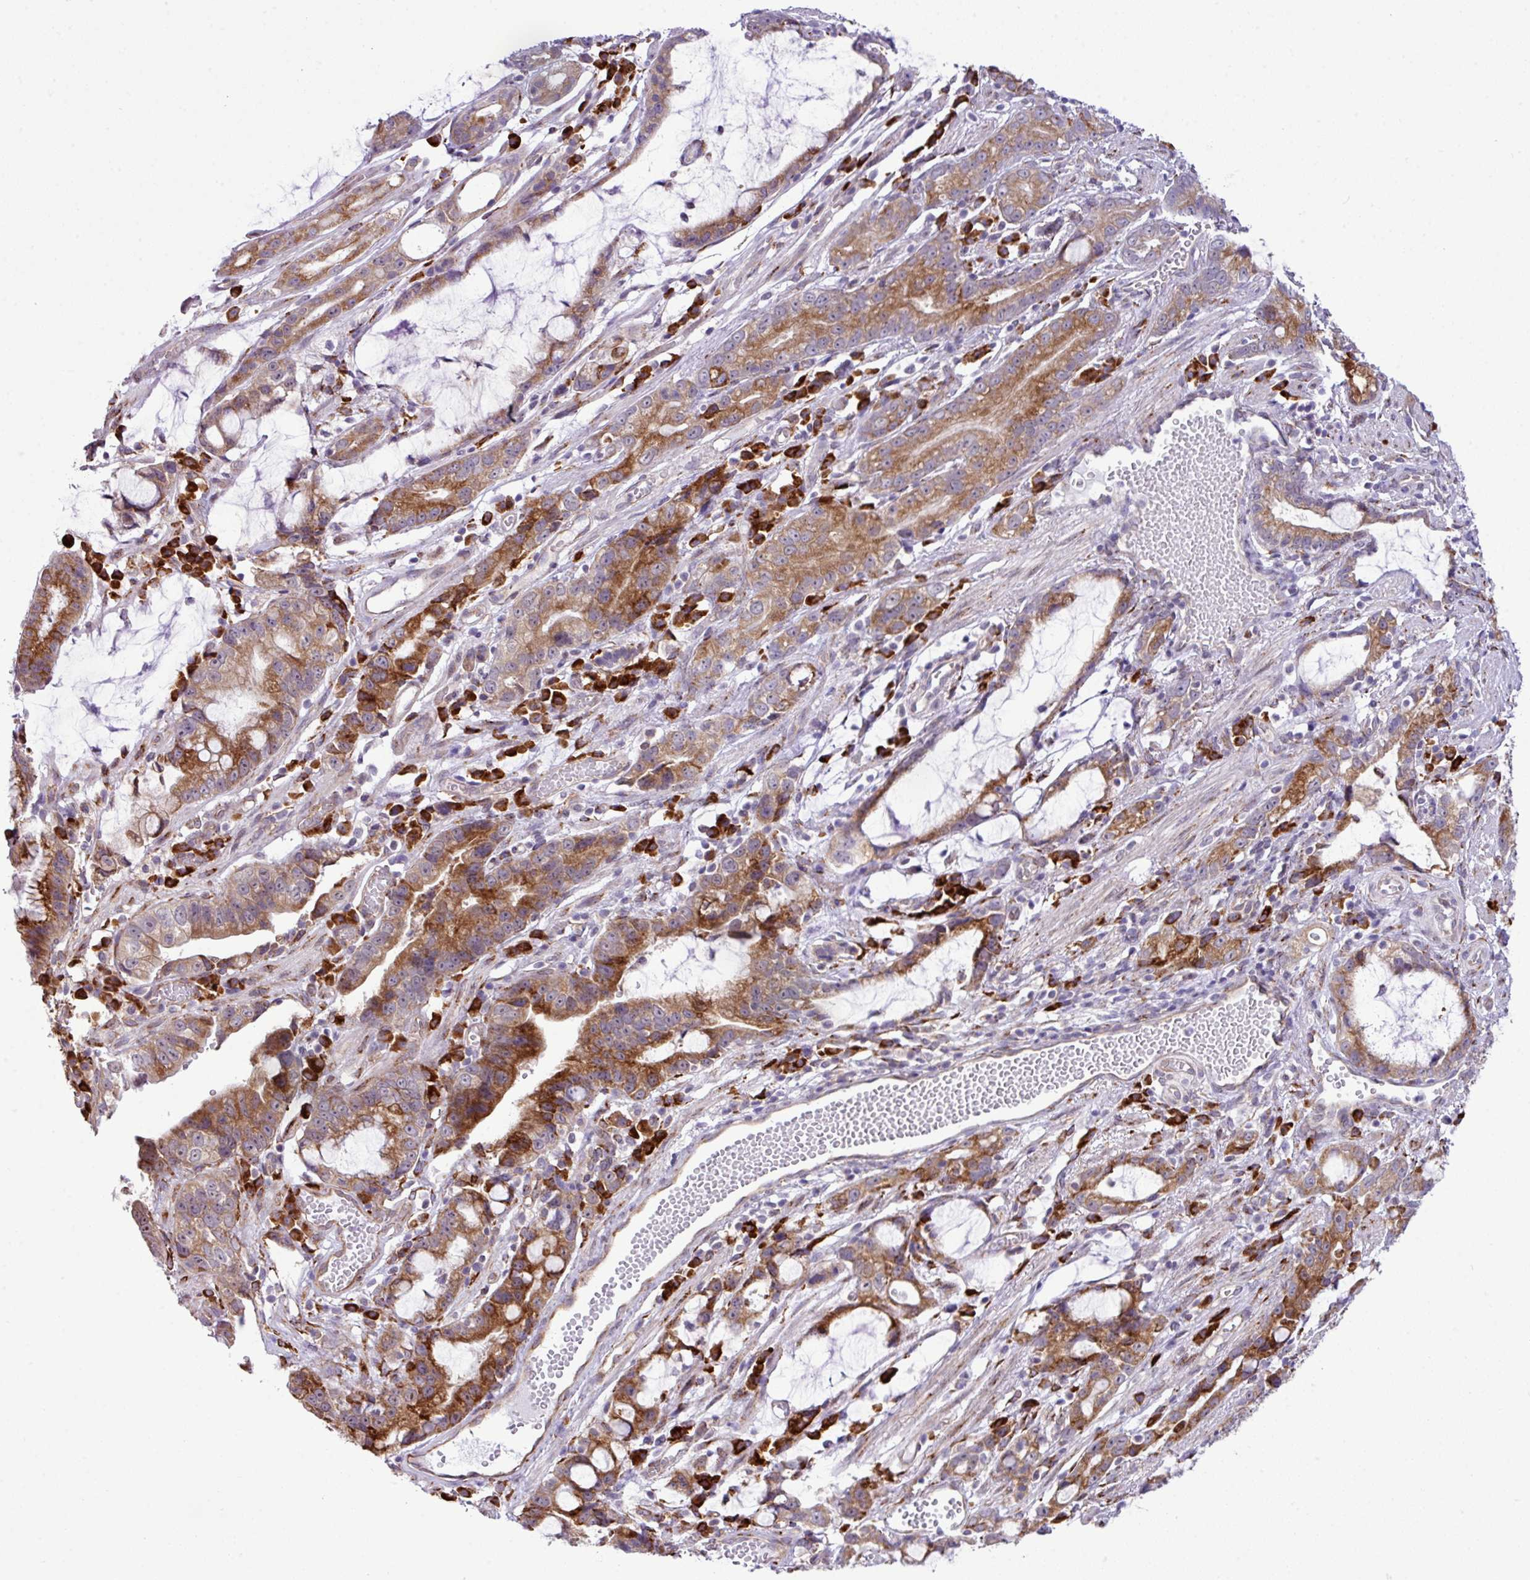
{"staining": {"intensity": "strong", "quantity": ">75%", "location": "cytoplasmic/membranous"}, "tissue": "stomach cancer", "cell_type": "Tumor cells", "image_type": "cancer", "snomed": [{"axis": "morphology", "description": "Adenocarcinoma, NOS"}, {"axis": "topography", "description": "Stomach"}], "caption": "Stomach cancer was stained to show a protein in brown. There is high levels of strong cytoplasmic/membranous staining in approximately >75% of tumor cells.", "gene": "CFAP97", "patient": {"sex": "male", "age": 55}}